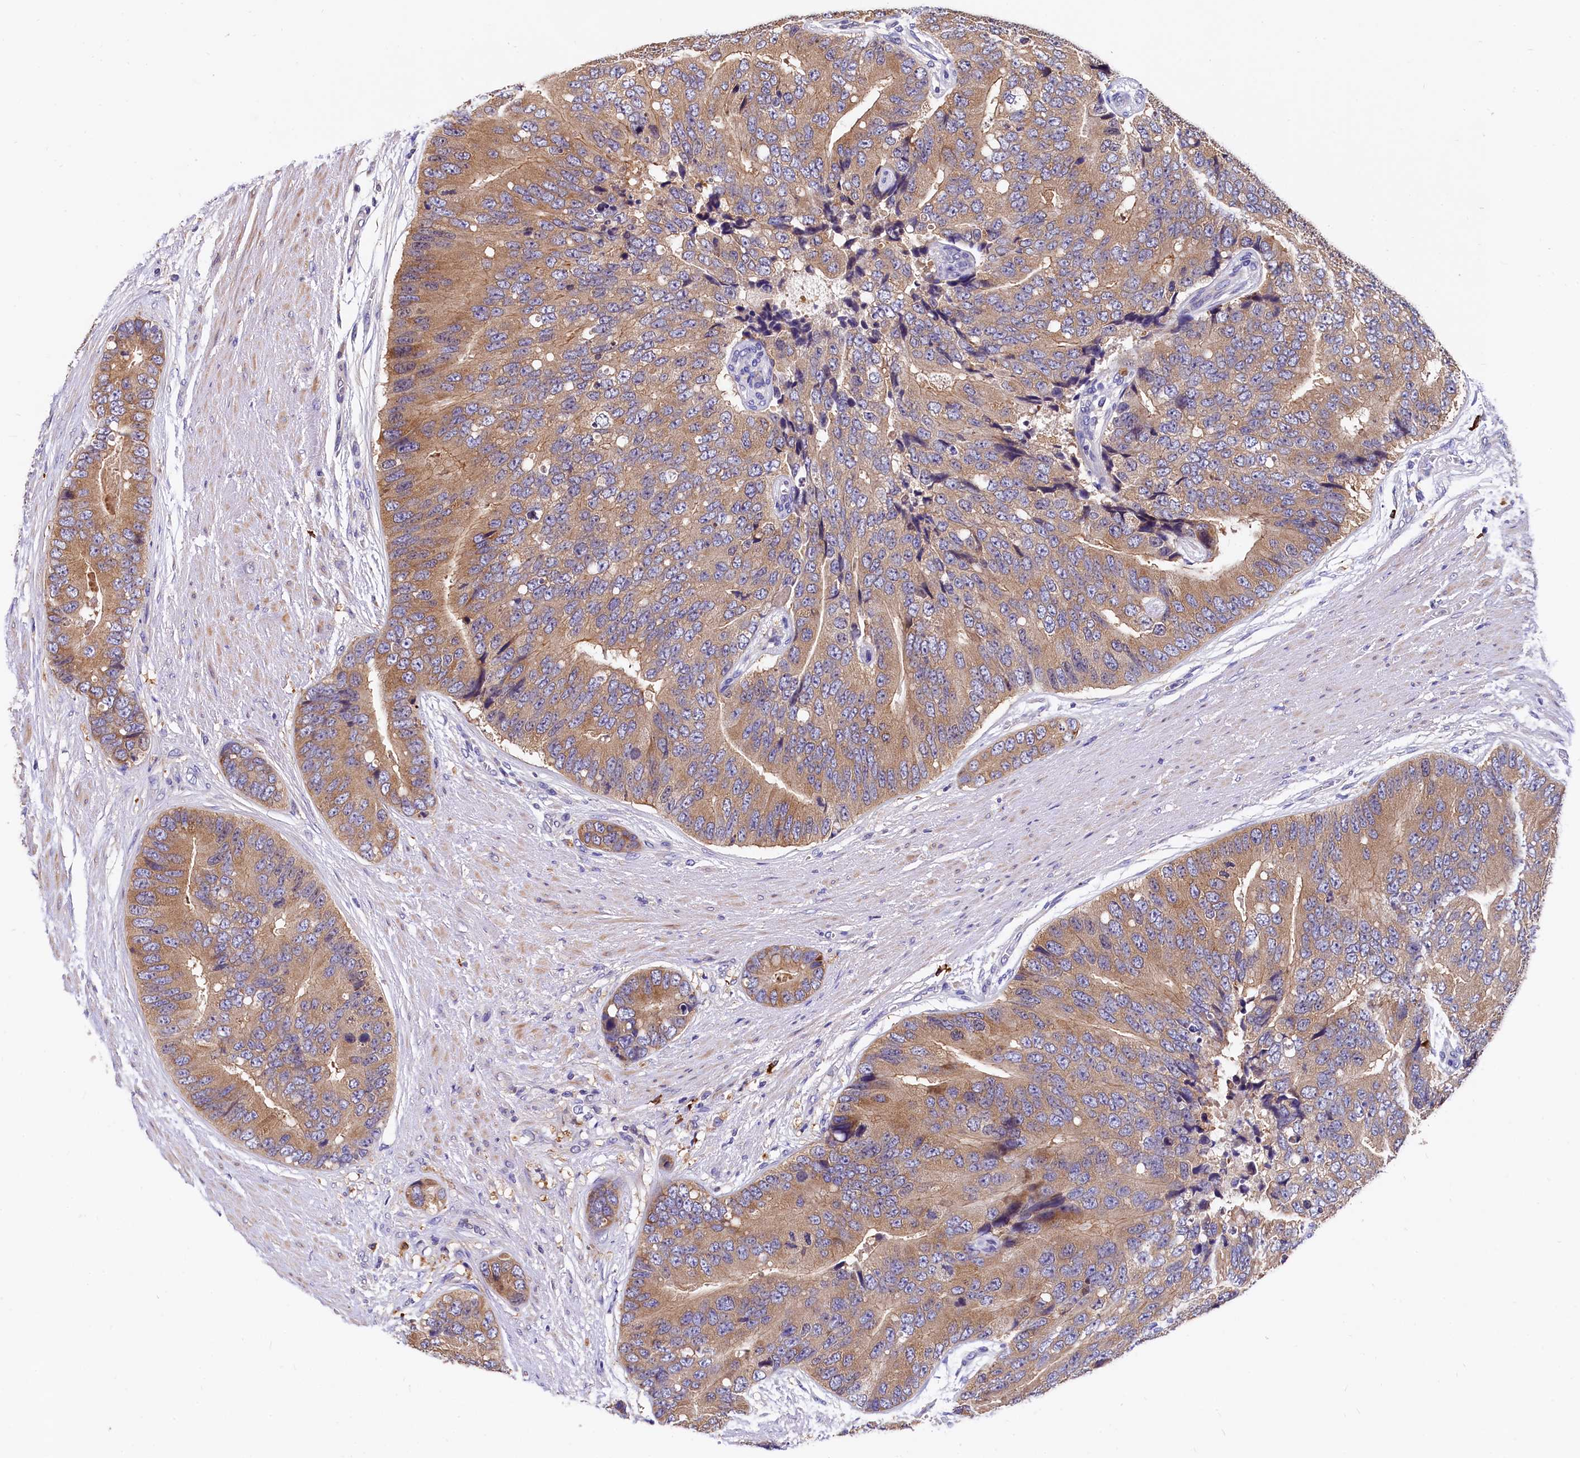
{"staining": {"intensity": "moderate", "quantity": ">75%", "location": "cytoplasmic/membranous"}, "tissue": "prostate cancer", "cell_type": "Tumor cells", "image_type": "cancer", "snomed": [{"axis": "morphology", "description": "Adenocarcinoma, High grade"}, {"axis": "topography", "description": "Prostate"}], "caption": "Immunohistochemistry staining of high-grade adenocarcinoma (prostate), which exhibits medium levels of moderate cytoplasmic/membranous expression in about >75% of tumor cells indicating moderate cytoplasmic/membranous protein staining. The staining was performed using DAB (3,3'-diaminobenzidine) (brown) for protein detection and nuclei were counterstained in hematoxylin (blue).", "gene": "EPS8L2", "patient": {"sex": "male", "age": 70}}